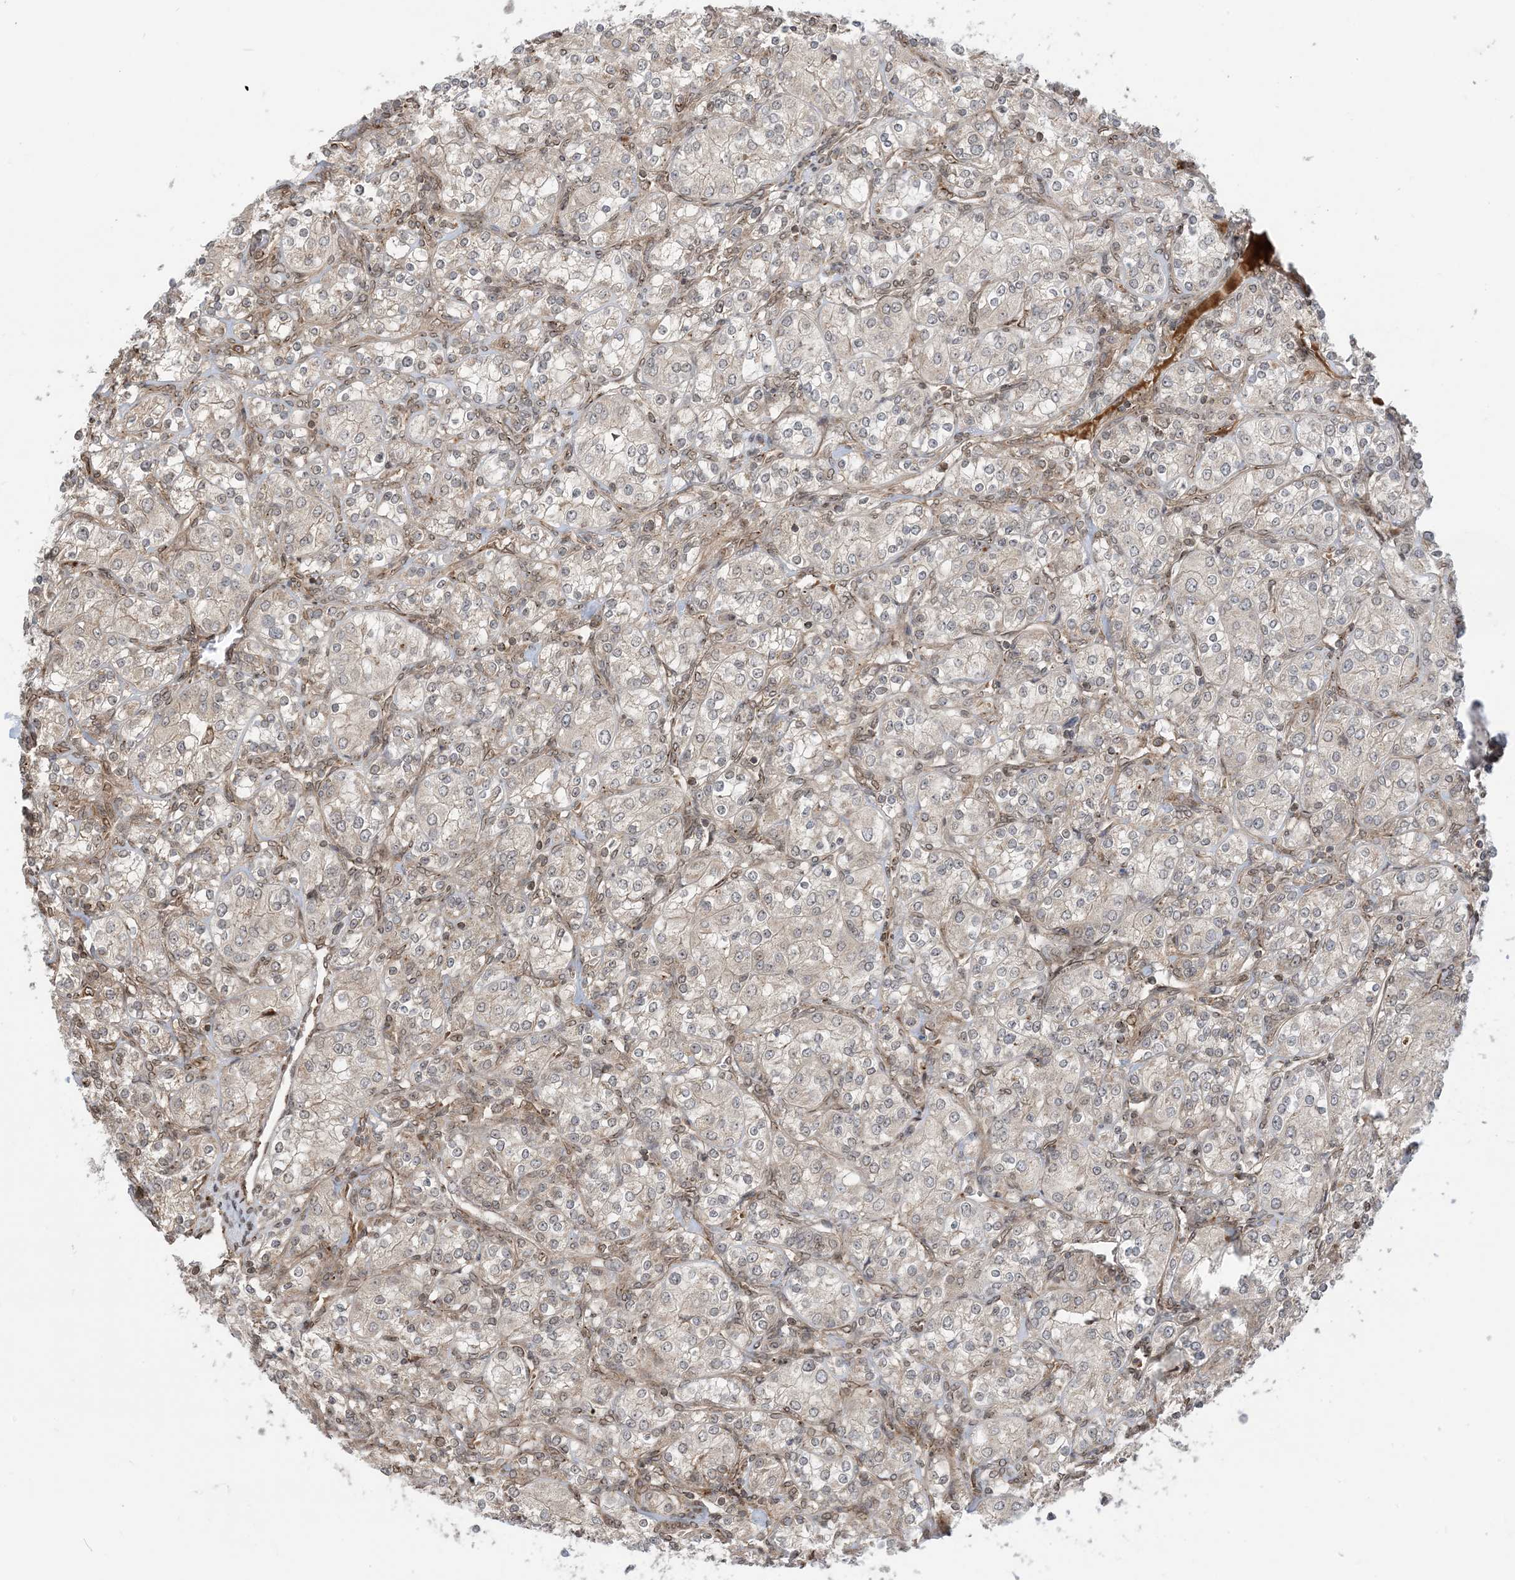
{"staining": {"intensity": "negative", "quantity": "none", "location": "none"}, "tissue": "renal cancer", "cell_type": "Tumor cells", "image_type": "cancer", "snomed": [{"axis": "morphology", "description": "Adenocarcinoma, NOS"}, {"axis": "topography", "description": "Kidney"}], "caption": "The histopathology image demonstrates no staining of tumor cells in renal cancer (adenocarcinoma).", "gene": "CASP4", "patient": {"sex": "male", "age": 77}}